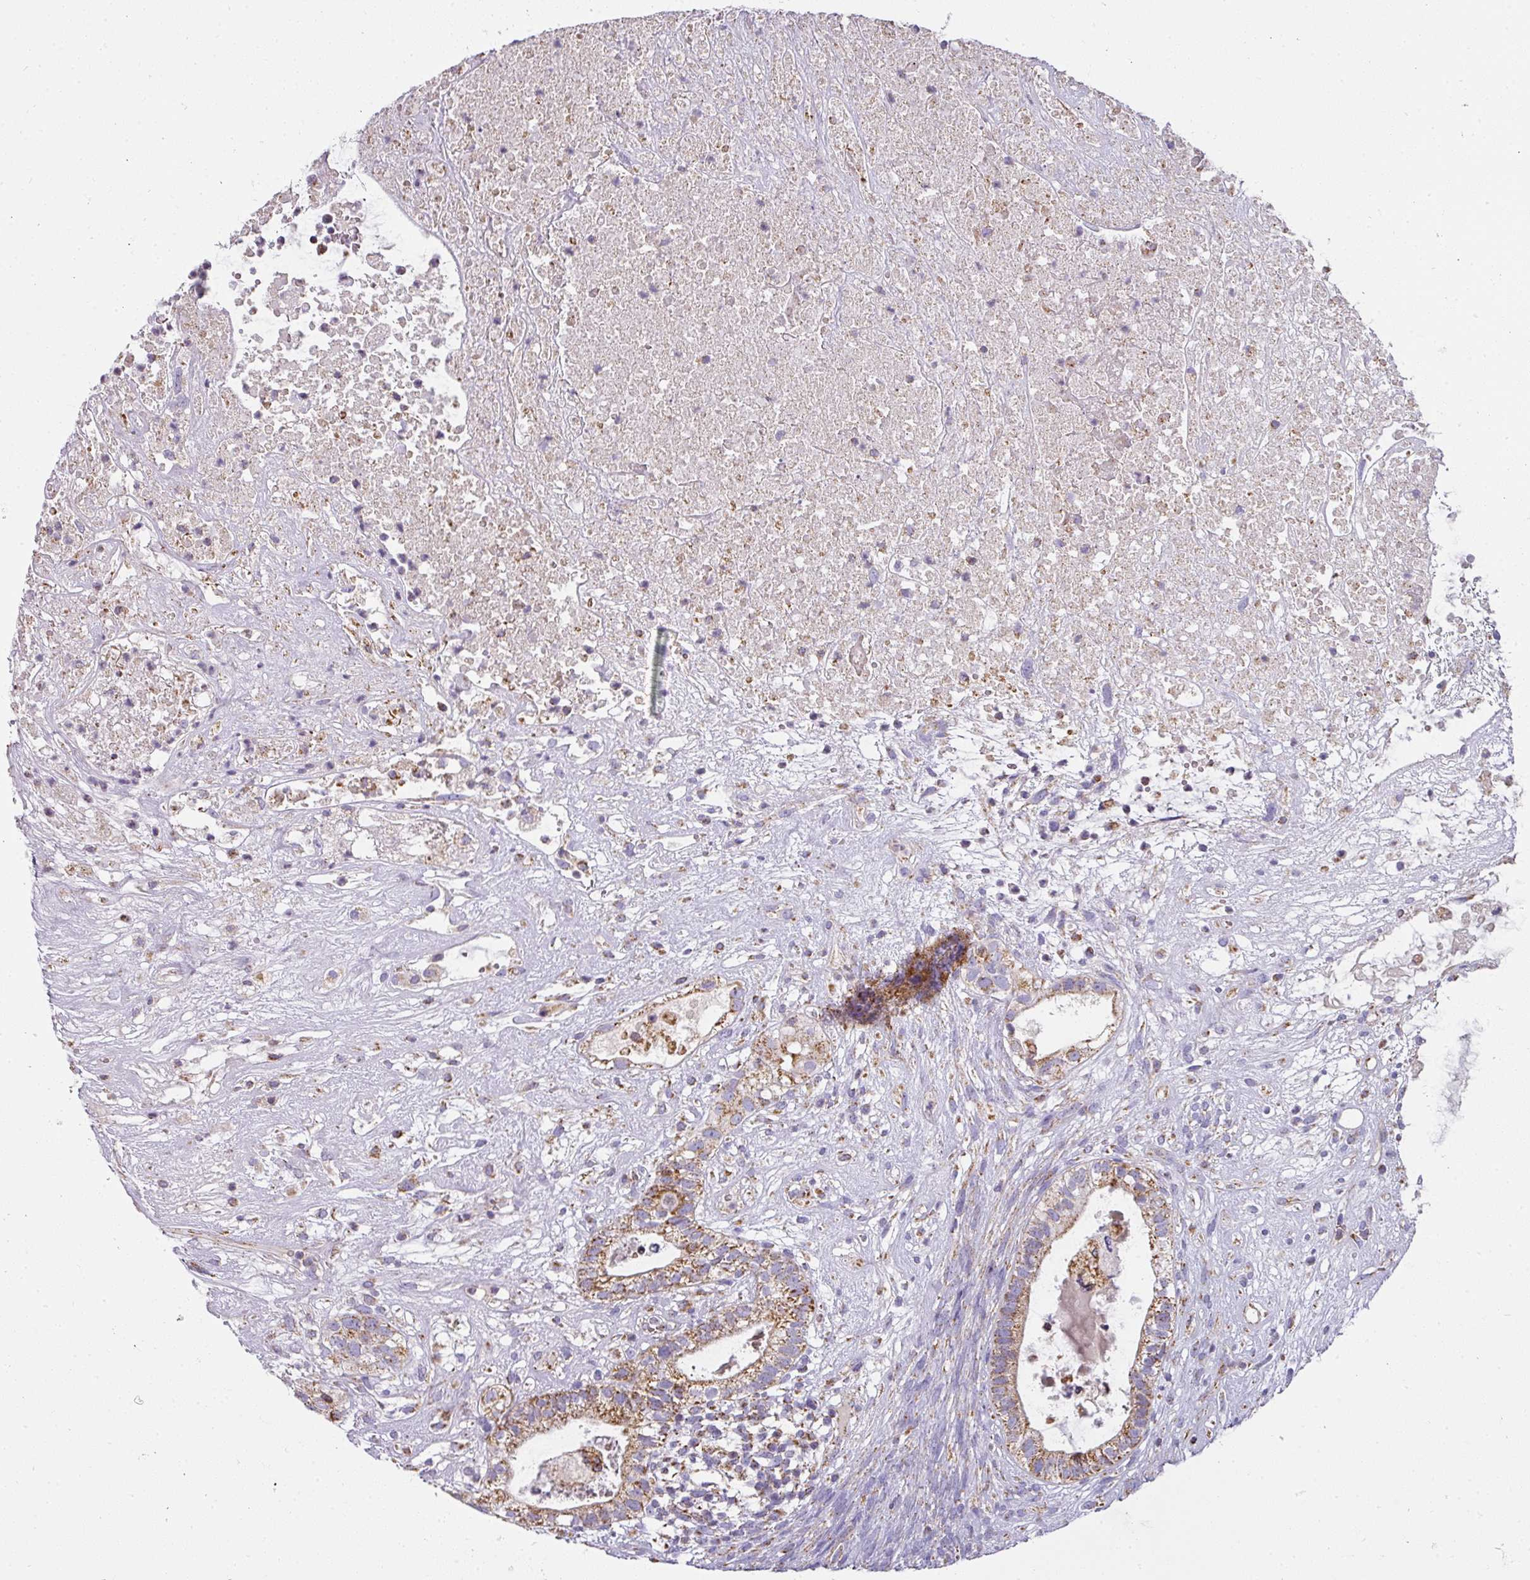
{"staining": {"intensity": "moderate", "quantity": ">75%", "location": "cytoplasmic/membranous"}, "tissue": "testis cancer", "cell_type": "Tumor cells", "image_type": "cancer", "snomed": [{"axis": "morphology", "description": "Seminoma, NOS"}, {"axis": "morphology", "description": "Carcinoma, Embryonal, NOS"}, {"axis": "topography", "description": "Testis"}], "caption": "Human testis cancer stained with a protein marker reveals moderate staining in tumor cells.", "gene": "UQCRFS1", "patient": {"sex": "male", "age": 41}}